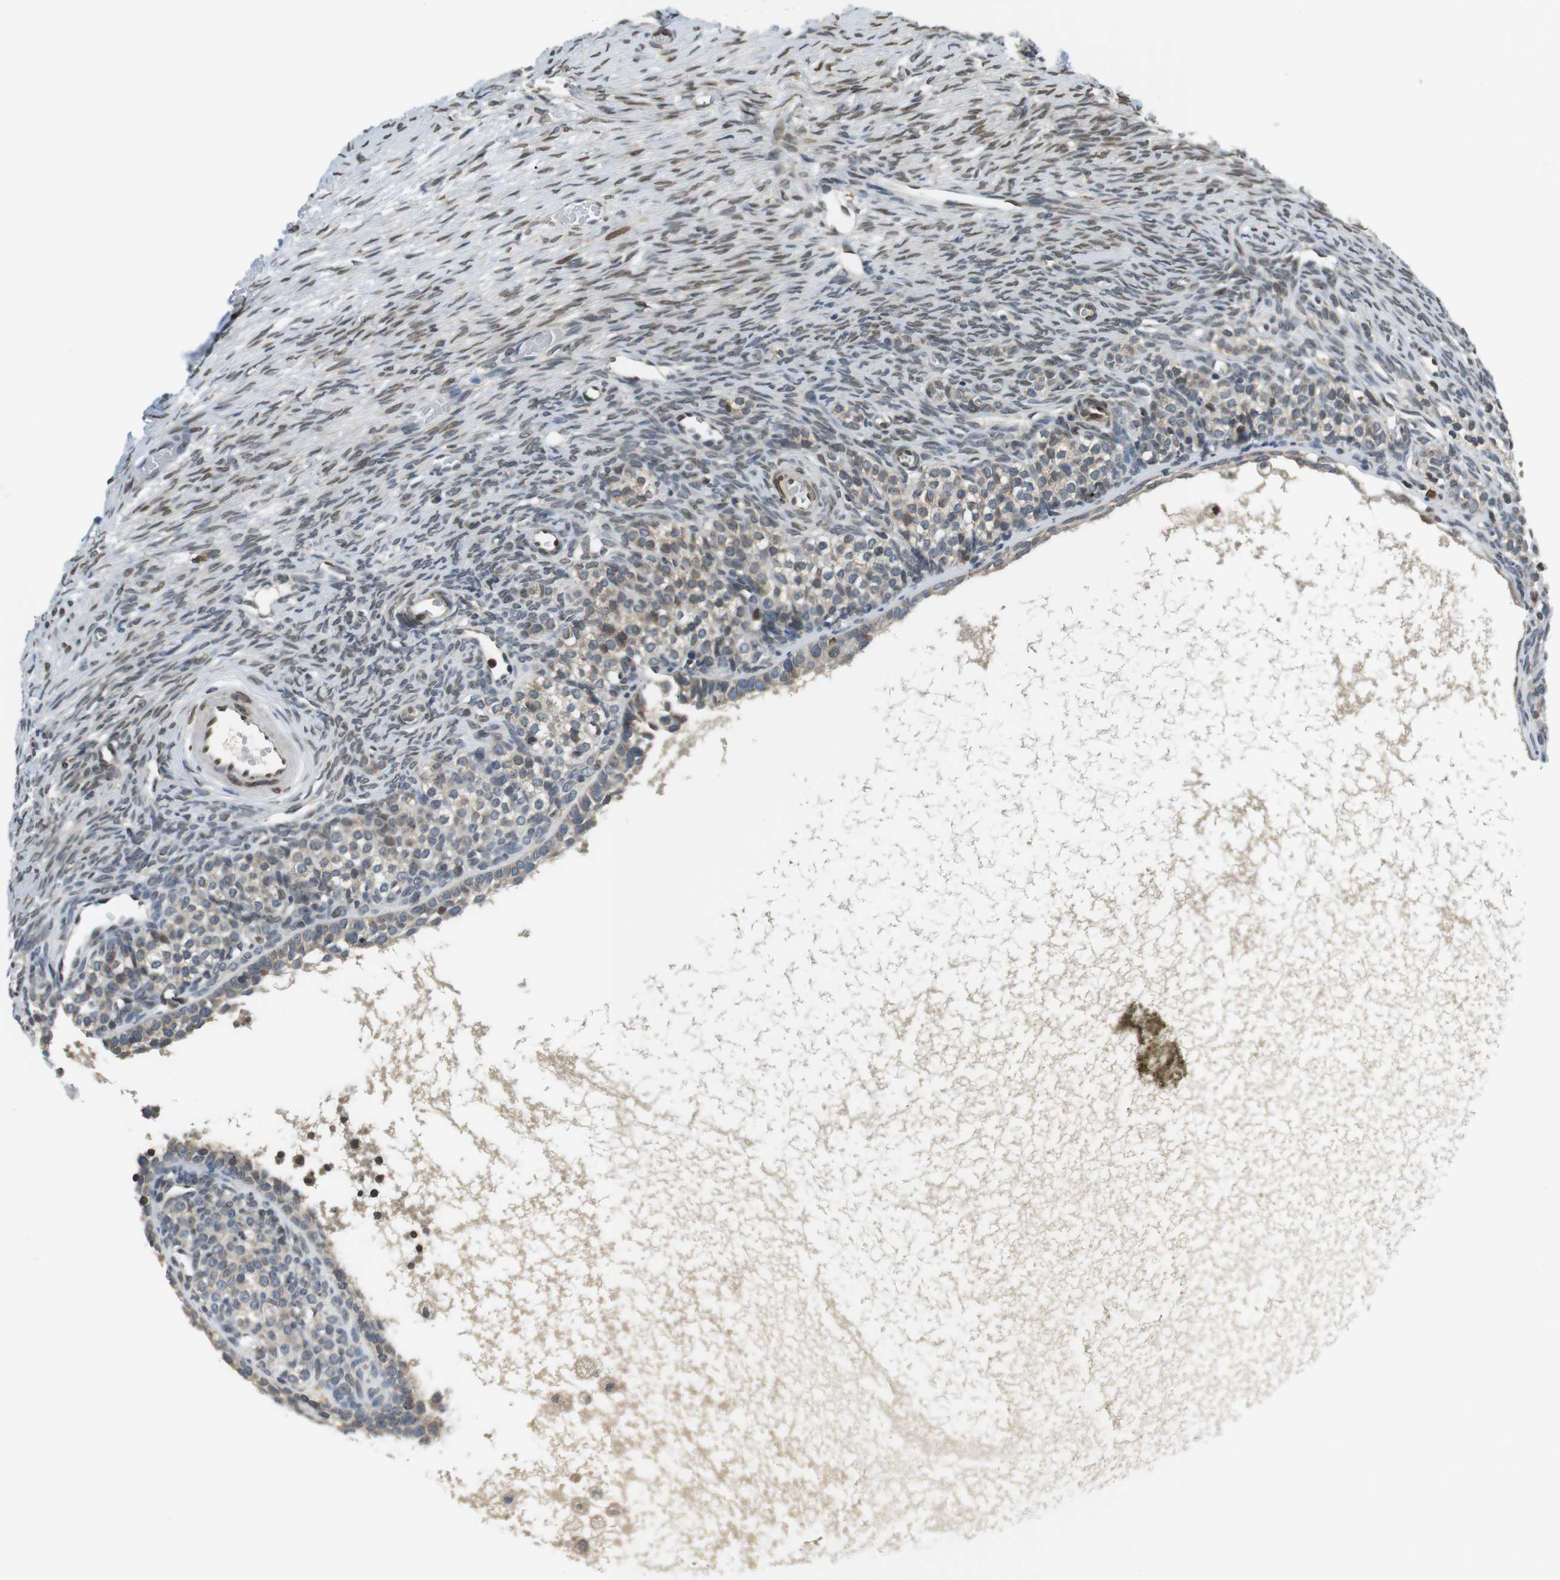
{"staining": {"intensity": "weak", "quantity": "25%-75%", "location": "cytoplasmic/membranous,nuclear"}, "tissue": "ovary", "cell_type": "Ovarian stroma cells", "image_type": "normal", "snomed": [{"axis": "morphology", "description": "Normal tissue, NOS"}, {"axis": "topography", "description": "Ovary"}], "caption": "This is an image of immunohistochemistry staining of normal ovary, which shows weak staining in the cytoplasmic/membranous,nuclear of ovarian stroma cells.", "gene": "TMX4", "patient": {"sex": "female", "age": 27}}